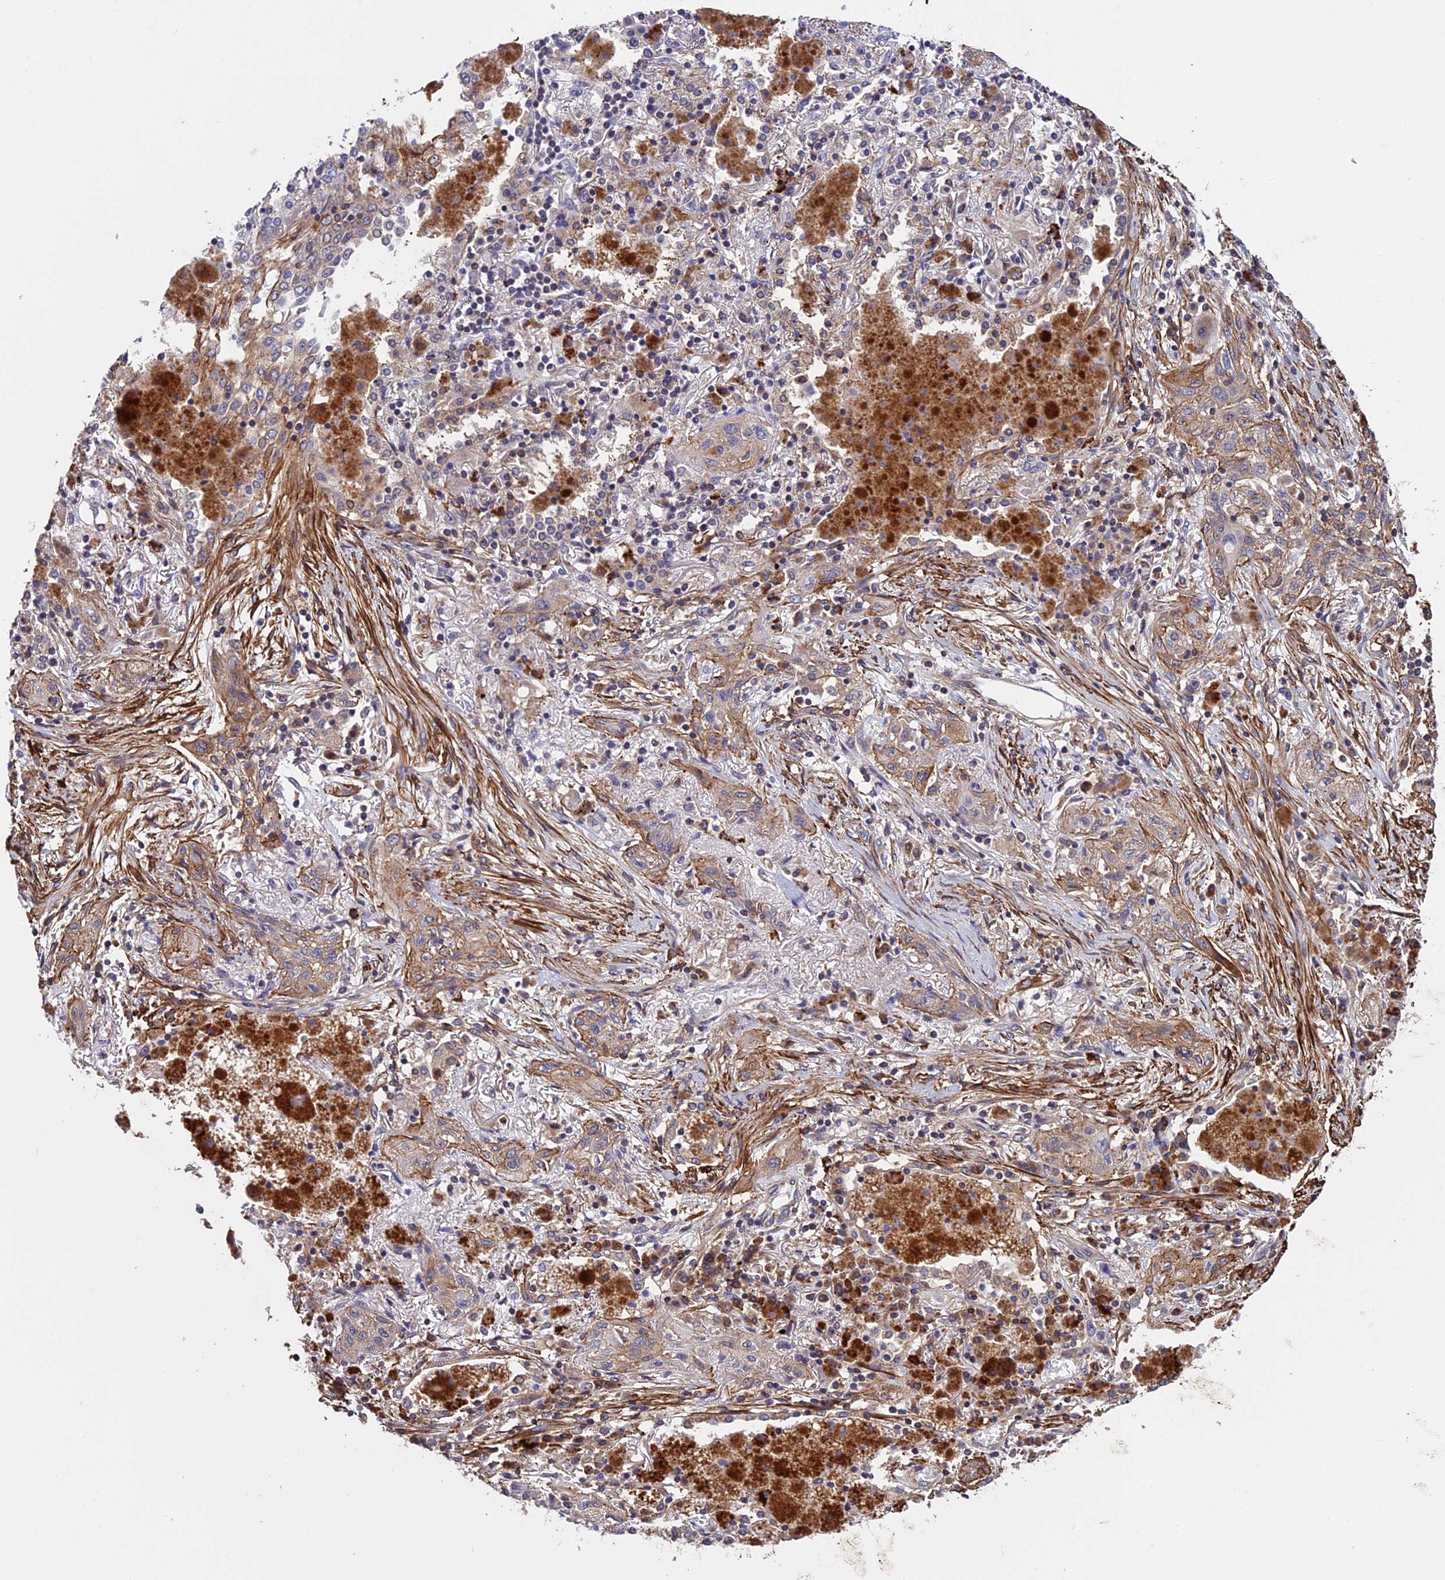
{"staining": {"intensity": "weak", "quantity": "25%-75%", "location": "cytoplasmic/membranous"}, "tissue": "lung cancer", "cell_type": "Tumor cells", "image_type": "cancer", "snomed": [{"axis": "morphology", "description": "Squamous cell carcinoma, NOS"}, {"axis": "topography", "description": "Lung"}], "caption": "Immunohistochemistry (DAB (3,3'-diaminobenzidine)) staining of squamous cell carcinoma (lung) shows weak cytoplasmic/membranous protein staining in about 25%-75% of tumor cells.", "gene": "SLC9A5", "patient": {"sex": "female", "age": 47}}